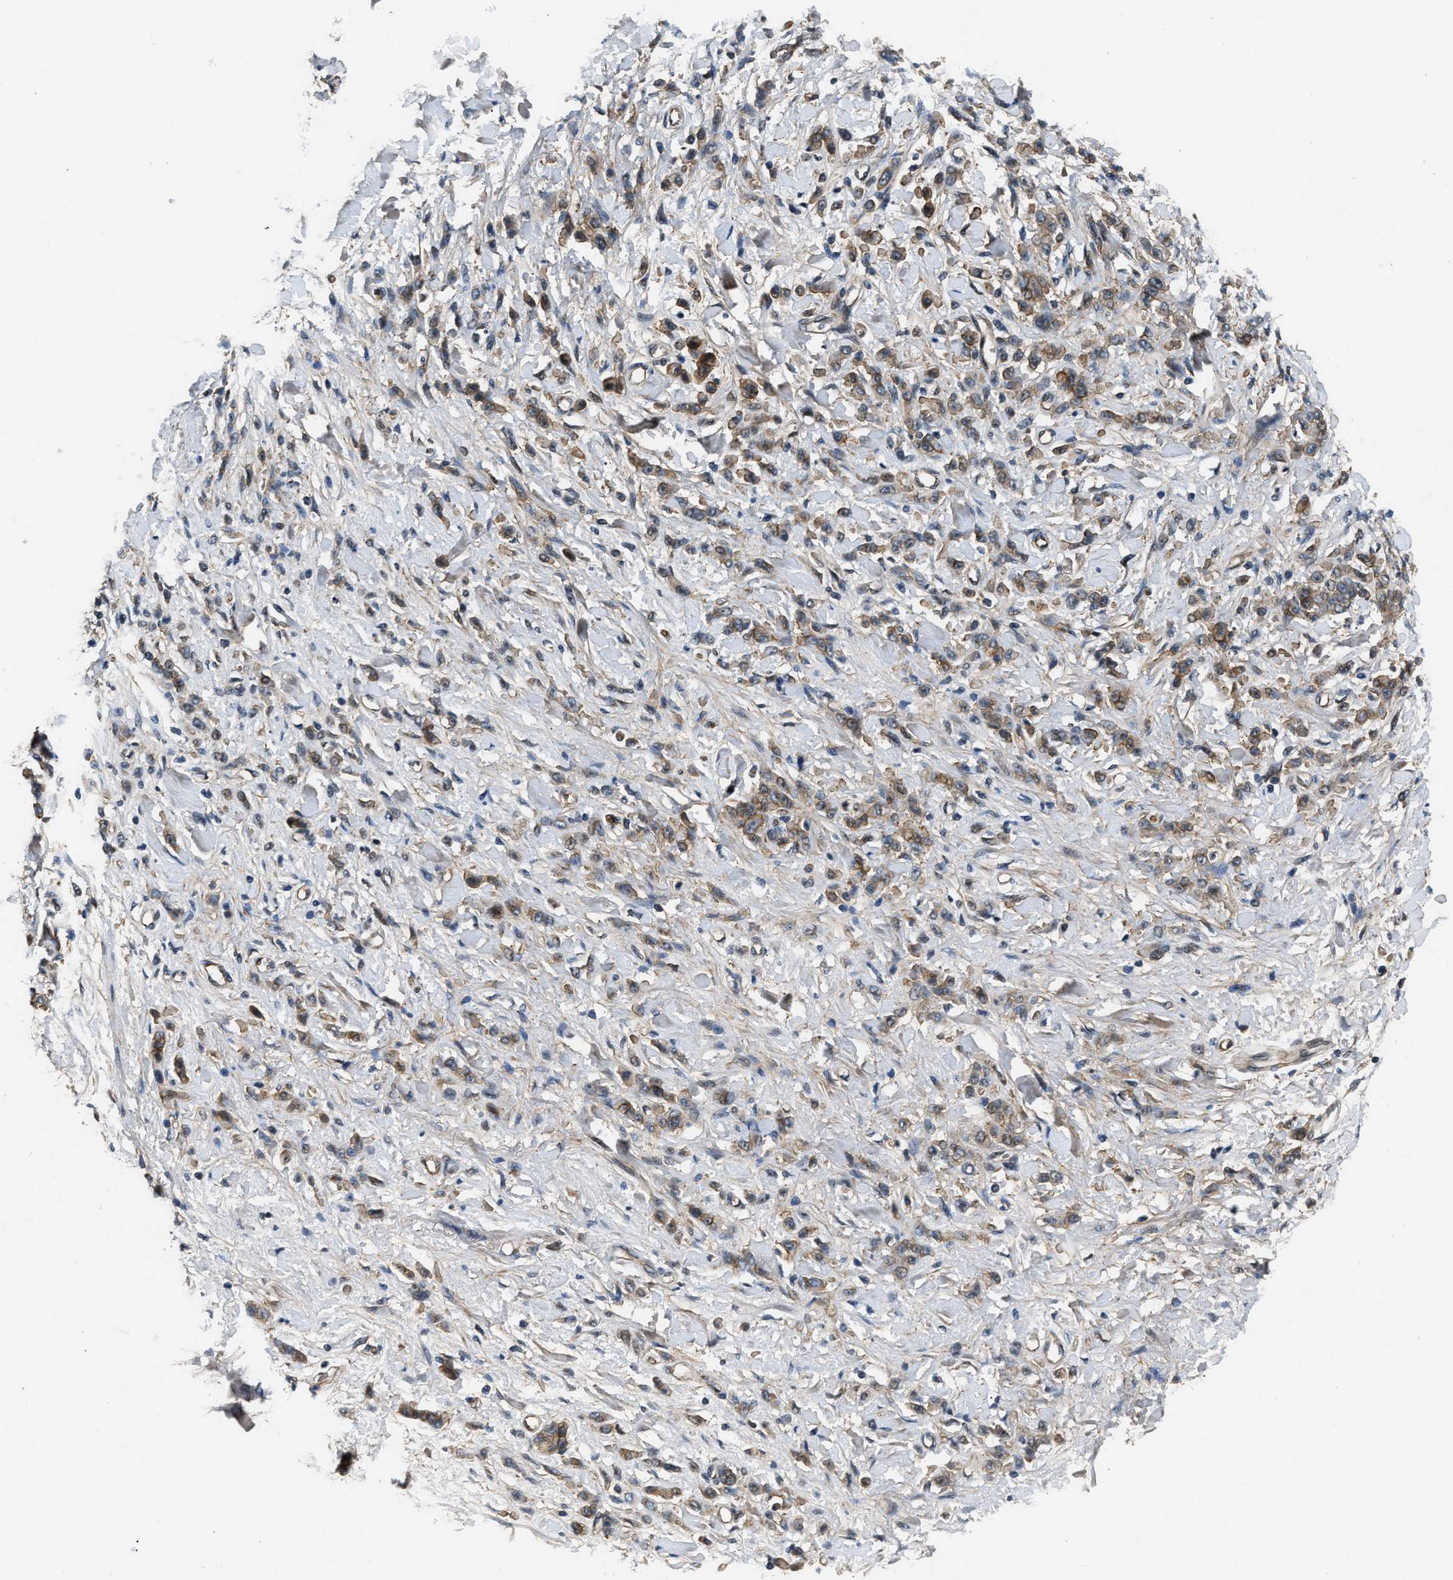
{"staining": {"intensity": "weak", "quantity": ">75%", "location": "cytoplasmic/membranous"}, "tissue": "stomach cancer", "cell_type": "Tumor cells", "image_type": "cancer", "snomed": [{"axis": "morphology", "description": "Normal tissue, NOS"}, {"axis": "morphology", "description": "Adenocarcinoma, NOS"}, {"axis": "topography", "description": "Stomach"}], "caption": "Human stomach cancer (adenocarcinoma) stained with a protein marker displays weak staining in tumor cells.", "gene": "COPS2", "patient": {"sex": "male", "age": 82}}